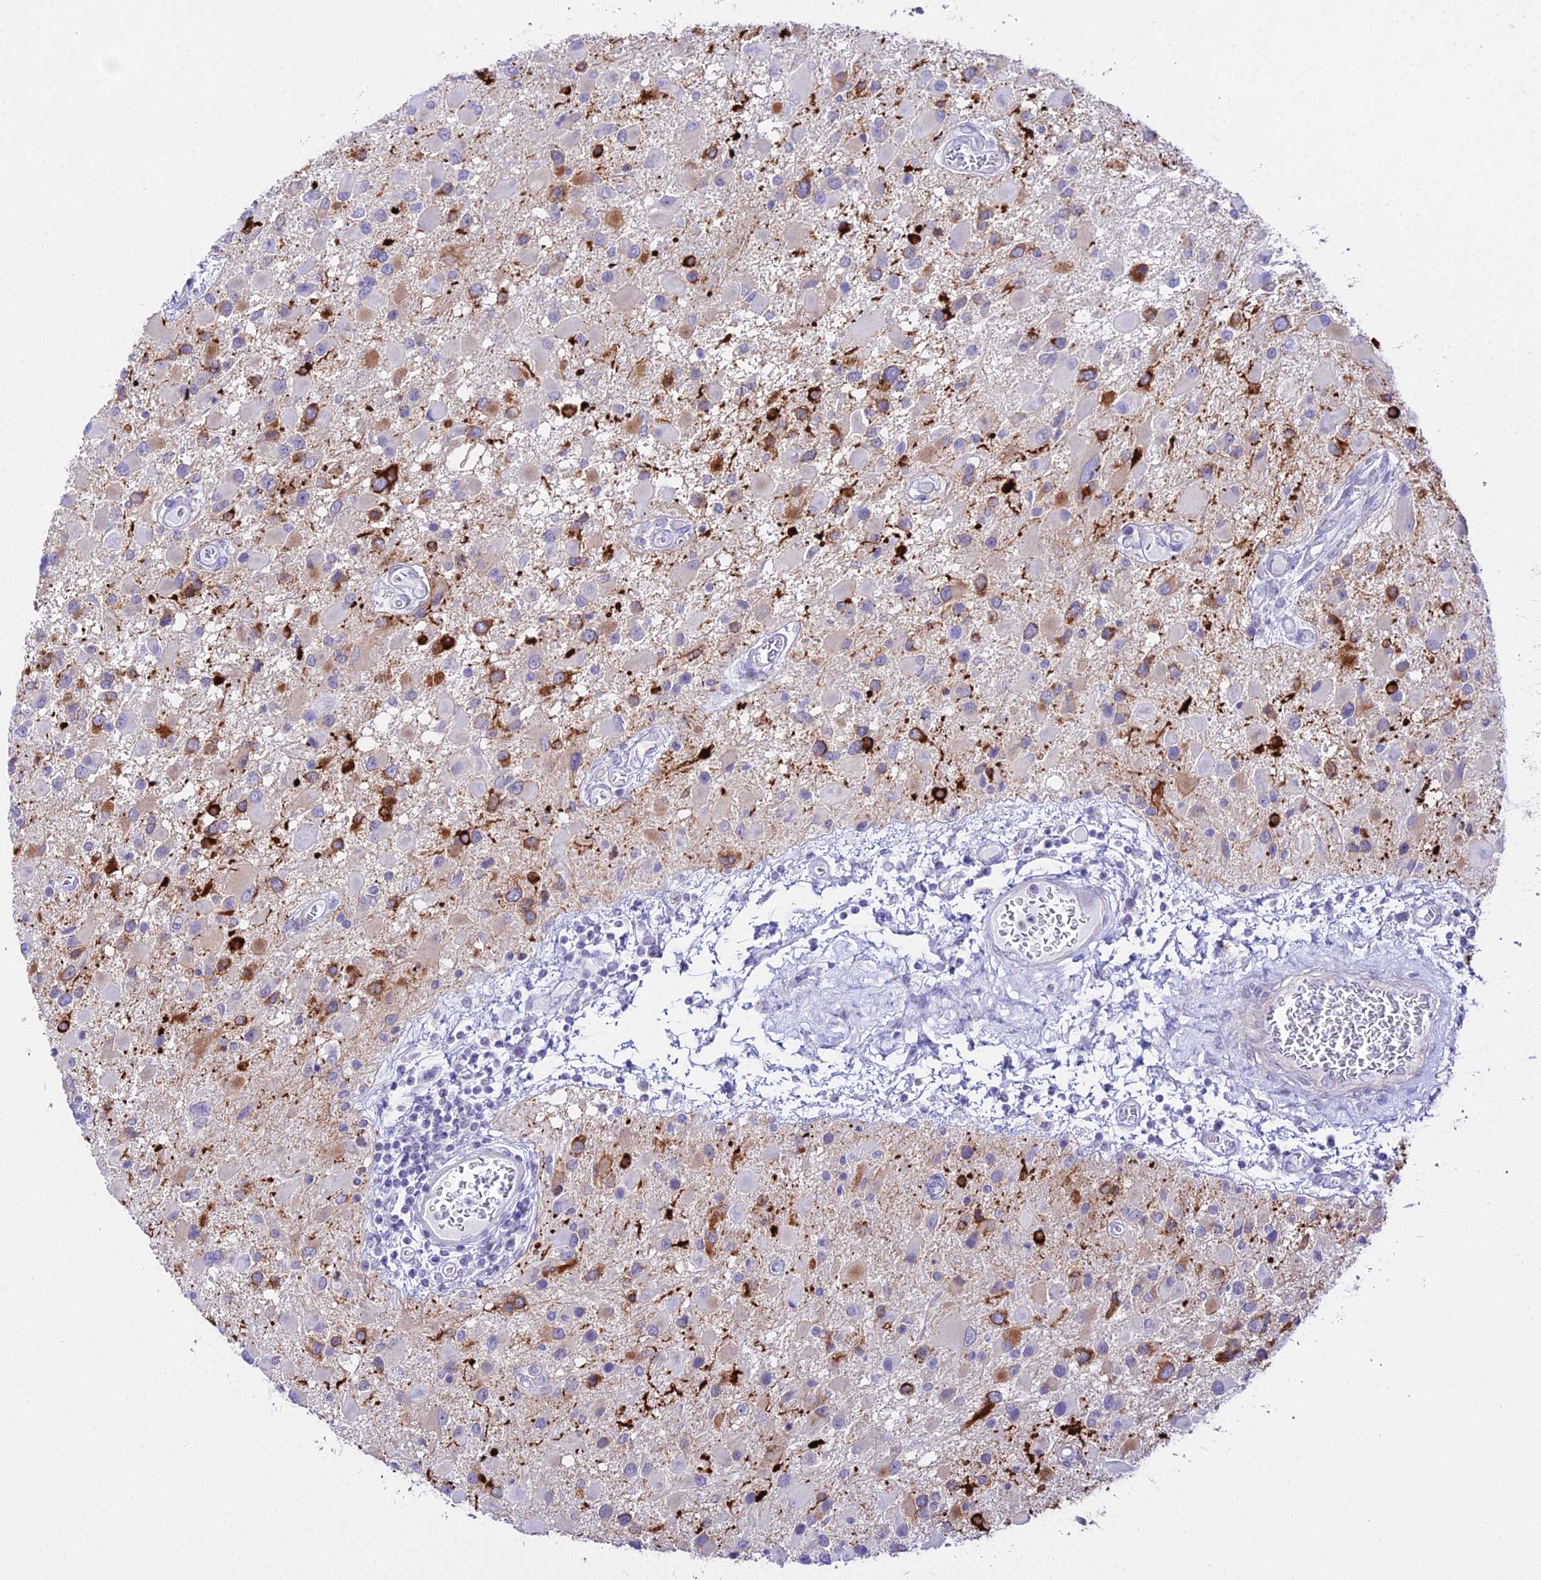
{"staining": {"intensity": "moderate", "quantity": "<25%", "location": "cytoplasmic/membranous"}, "tissue": "glioma", "cell_type": "Tumor cells", "image_type": "cancer", "snomed": [{"axis": "morphology", "description": "Glioma, malignant, High grade"}, {"axis": "topography", "description": "Brain"}], "caption": "This micrograph demonstrates IHC staining of glioma, with low moderate cytoplasmic/membranous expression in approximately <25% of tumor cells.", "gene": "ATG16L2", "patient": {"sex": "male", "age": 53}}